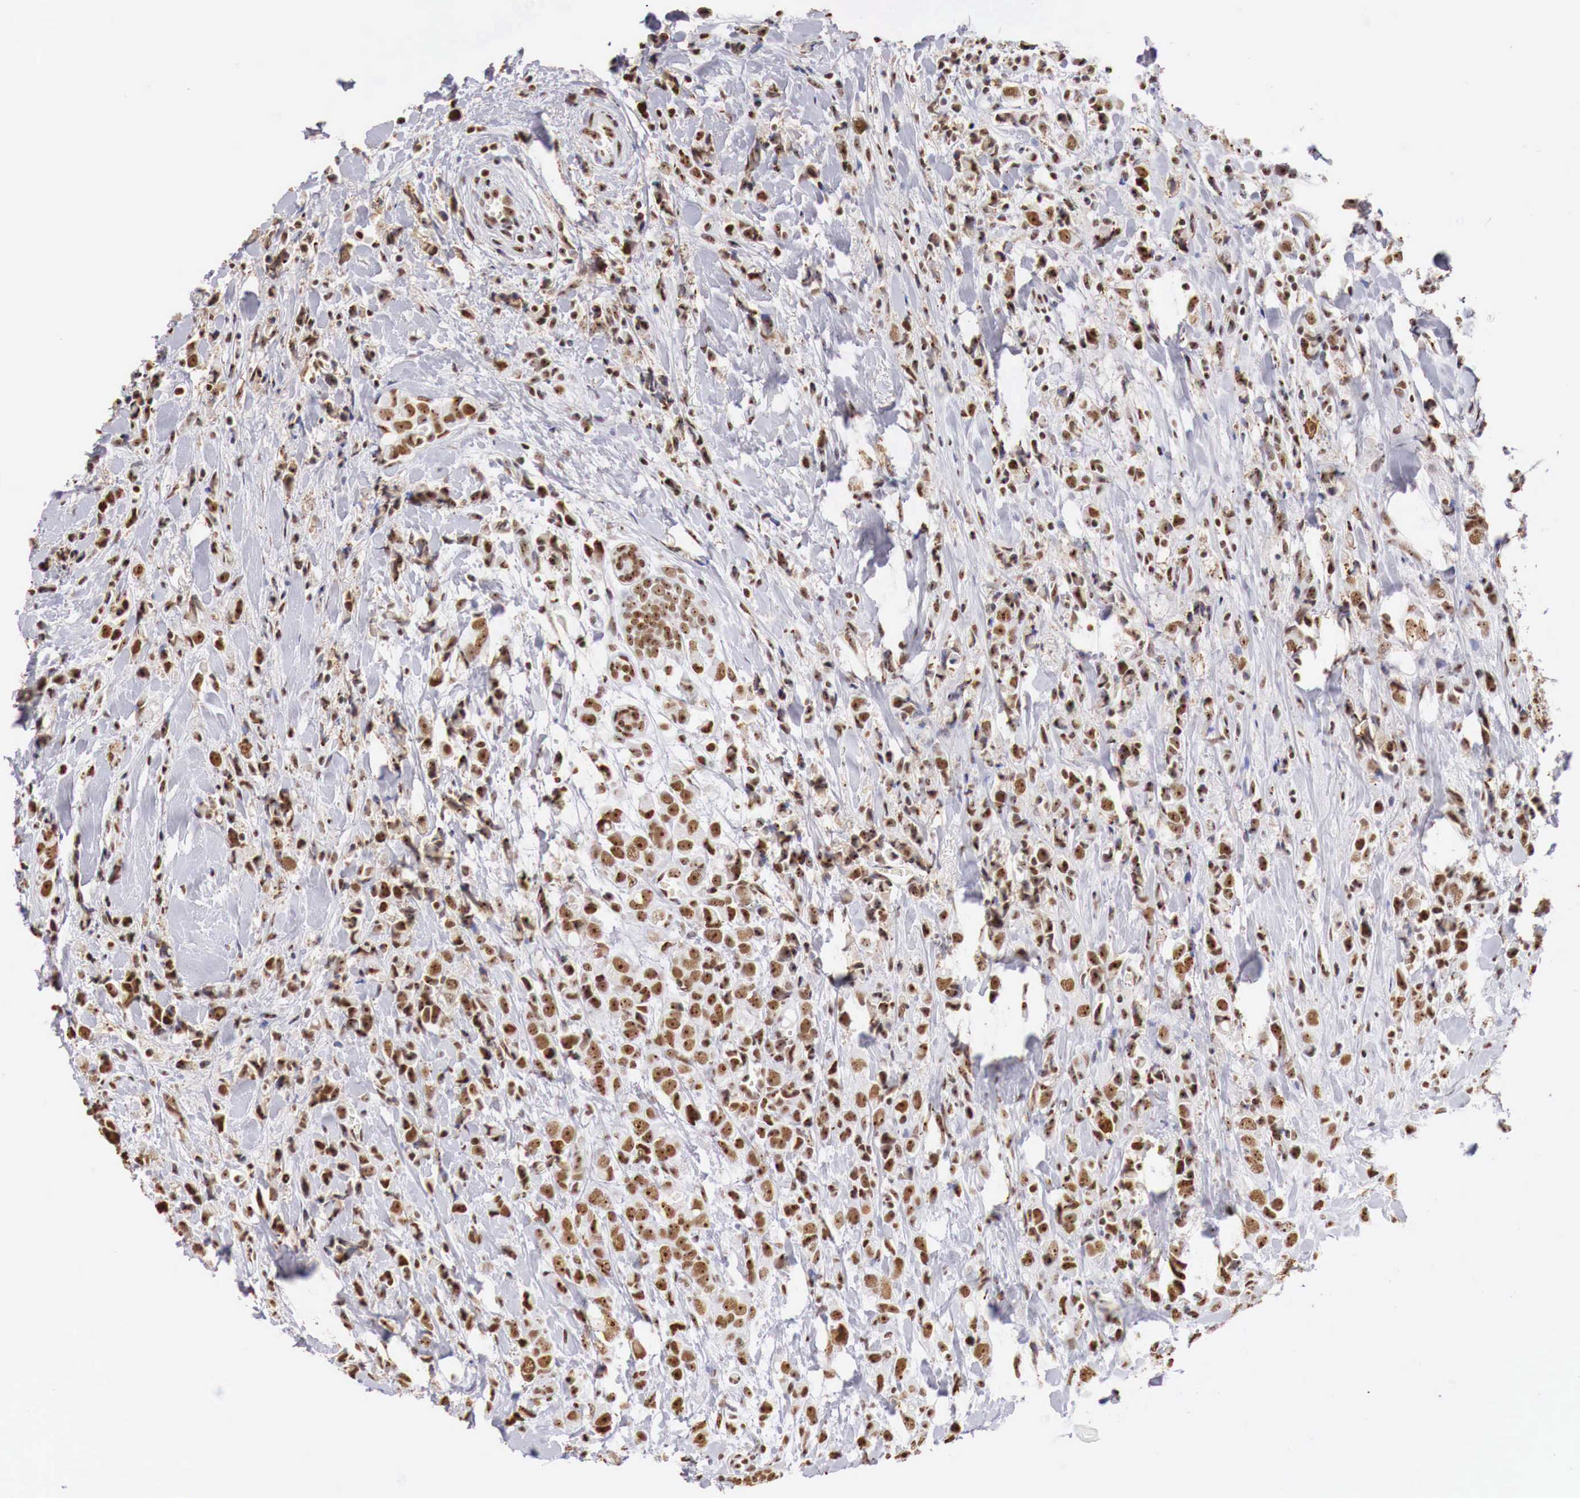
{"staining": {"intensity": "strong", "quantity": ">75%", "location": "nuclear"}, "tissue": "breast cancer", "cell_type": "Tumor cells", "image_type": "cancer", "snomed": [{"axis": "morphology", "description": "Lobular carcinoma"}, {"axis": "topography", "description": "Breast"}], "caption": "Immunohistochemistry (IHC) micrograph of breast lobular carcinoma stained for a protein (brown), which reveals high levels of strong nuclear positivity in approximately >75% of tumor cells.", "gene": "DKC1", "patient": {"sex": "female", "age": 57}}